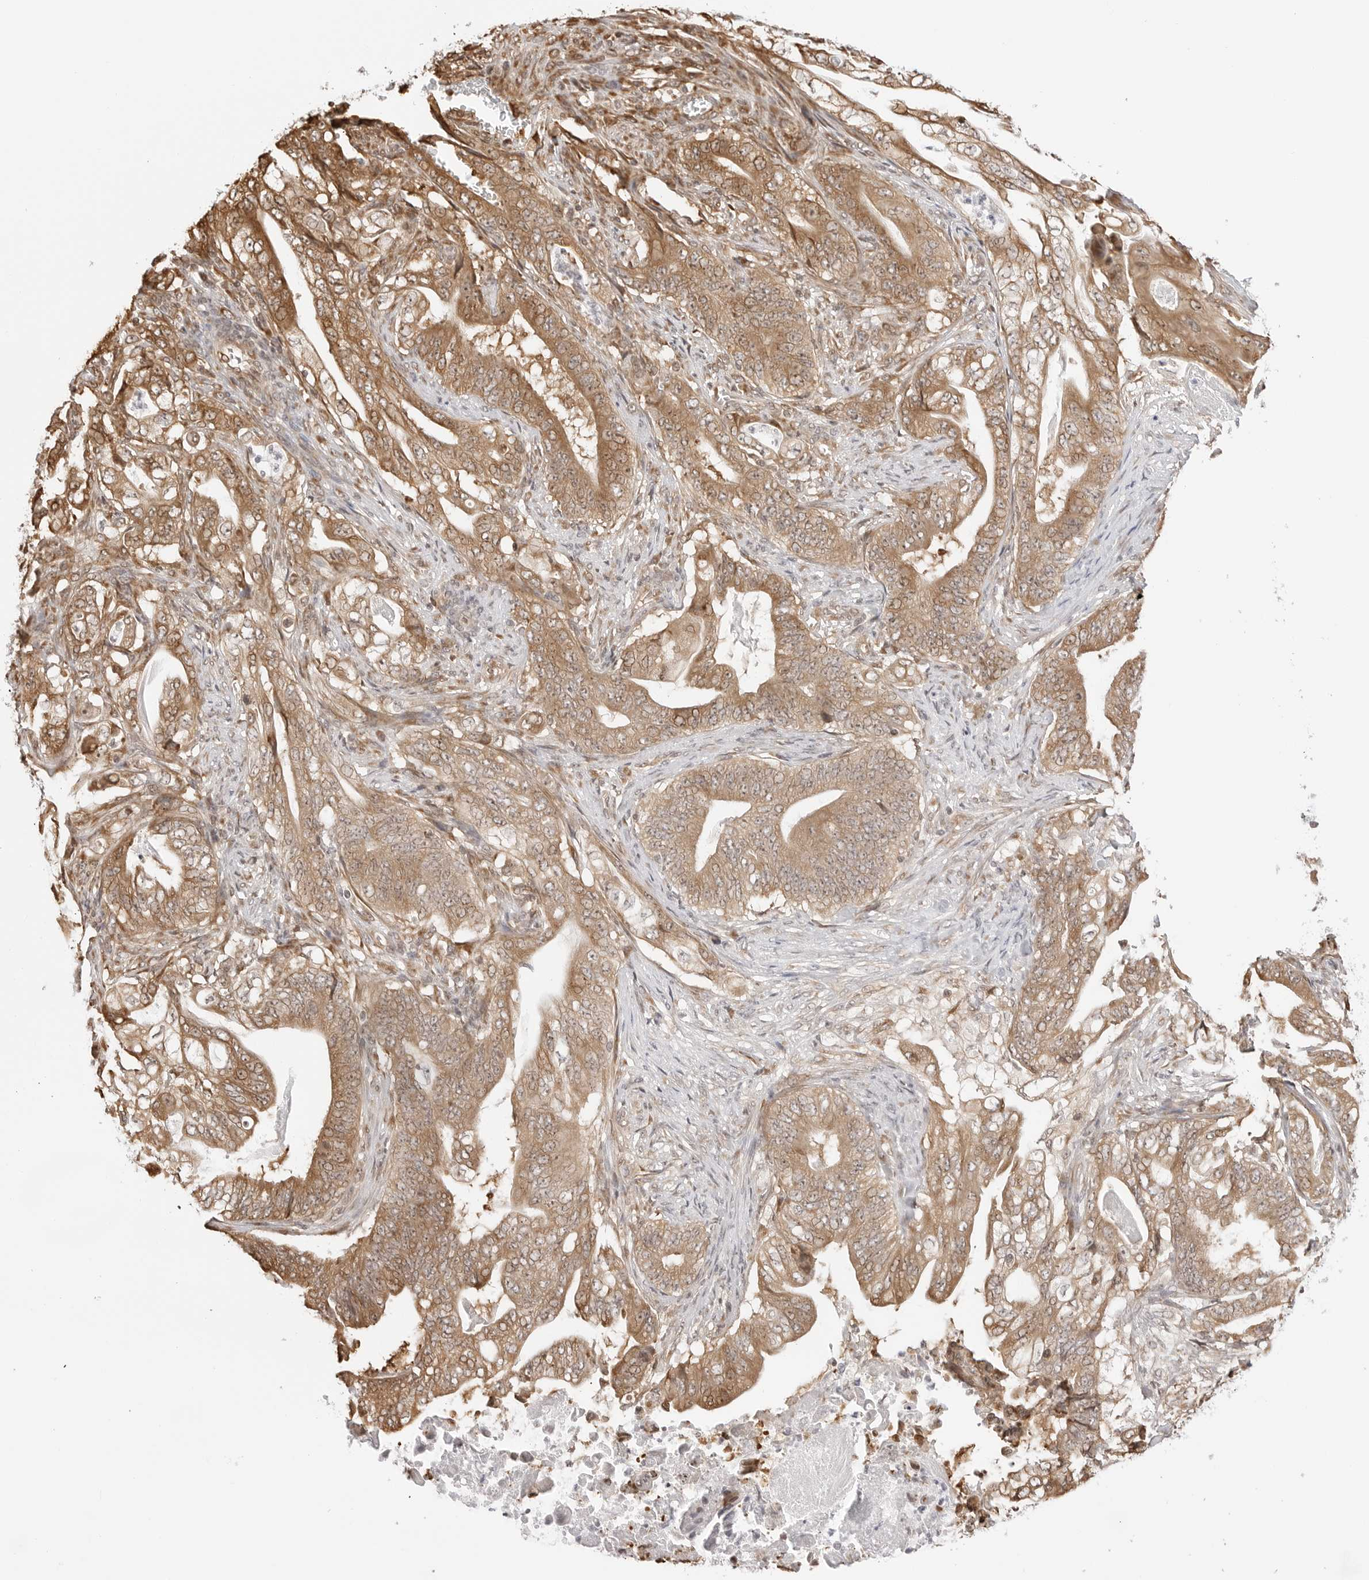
{"staining": {"intensity": "moderate", "quantity": ">75%", "location": "cytoplasmic/membranous,nuclear"}, "tissue": "stomach cancer", "cell_type": "Tumor cells", "image_type": "cancer", "snomed": [{"axis": "morphology", "description": "Adenocarcinoma, NOS"}, {"axis": "topography", "description": "Stomach"}], "caption": "Adenocarcinoma (stomach) stained with a brown dye displays moderate cytoplasmic/membranous and nuclear positive expression in about >75% of tumor cells.", "gene": "FKBP14", "patient": {"sex": "female", "age": 73}}